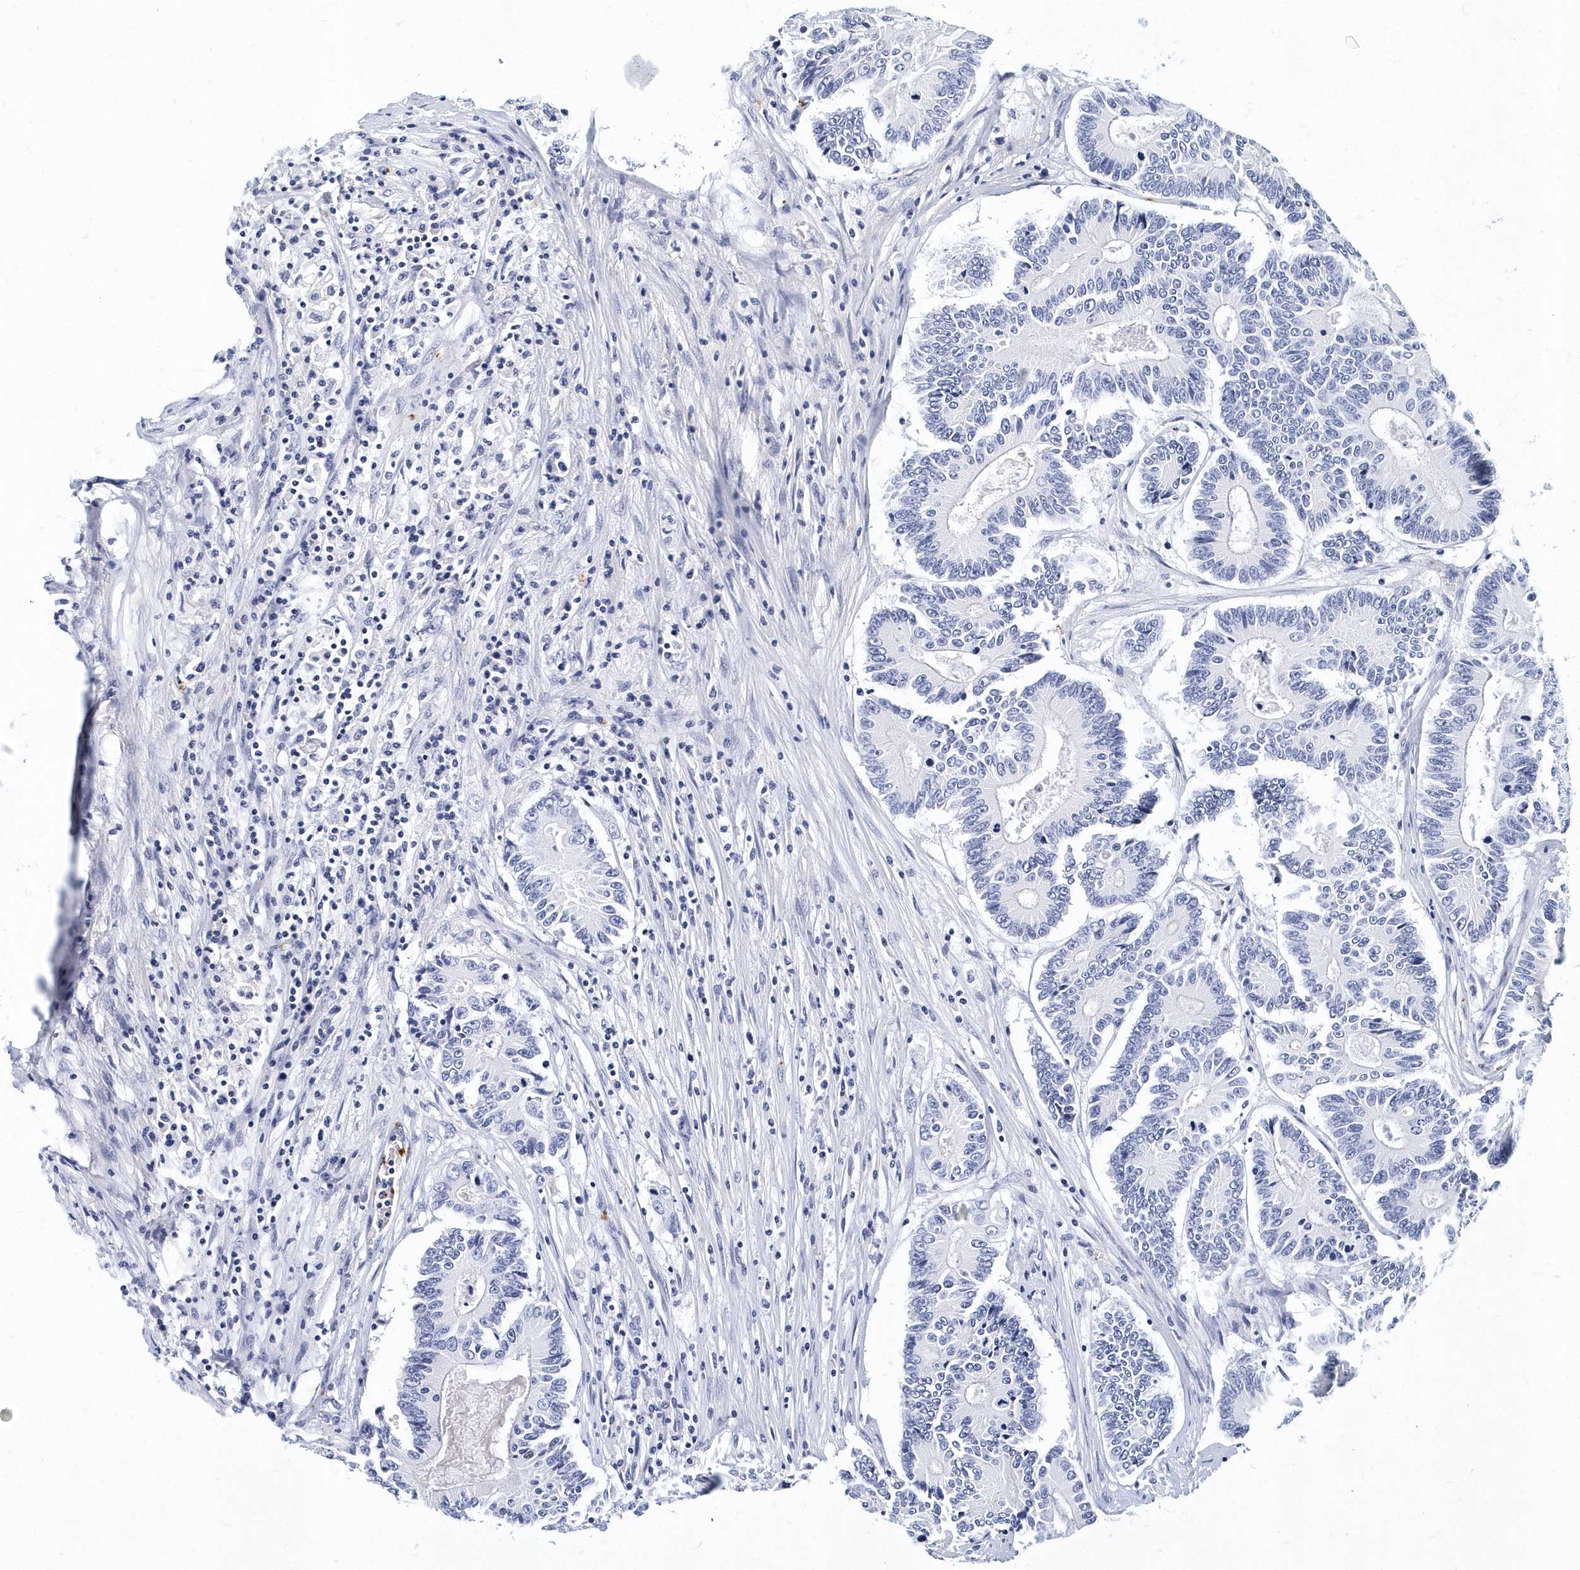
{"staining": {"intensity": "negative", "quantity": "none", "location": "none"}, "tissue": "colorectal cancer", "cell_type": "Tumor cells", "image_type": "cancer", "snomed": [{"axis": "morphology", "description": "Adenocarcinoma, NOS"}, {"axis": "topography", "description": "Colon"}], "caption": "High magnification brightfield microscopy of adenocarcinoma (colorectal) stained with DAB (3,3'-diaminobenzidine) (brown) and counterstained with hematoxylin (blue): tumor cells show no significant expression.", "gene": "ITGA2B", "patient": {"sex": "male", "age": 83}}